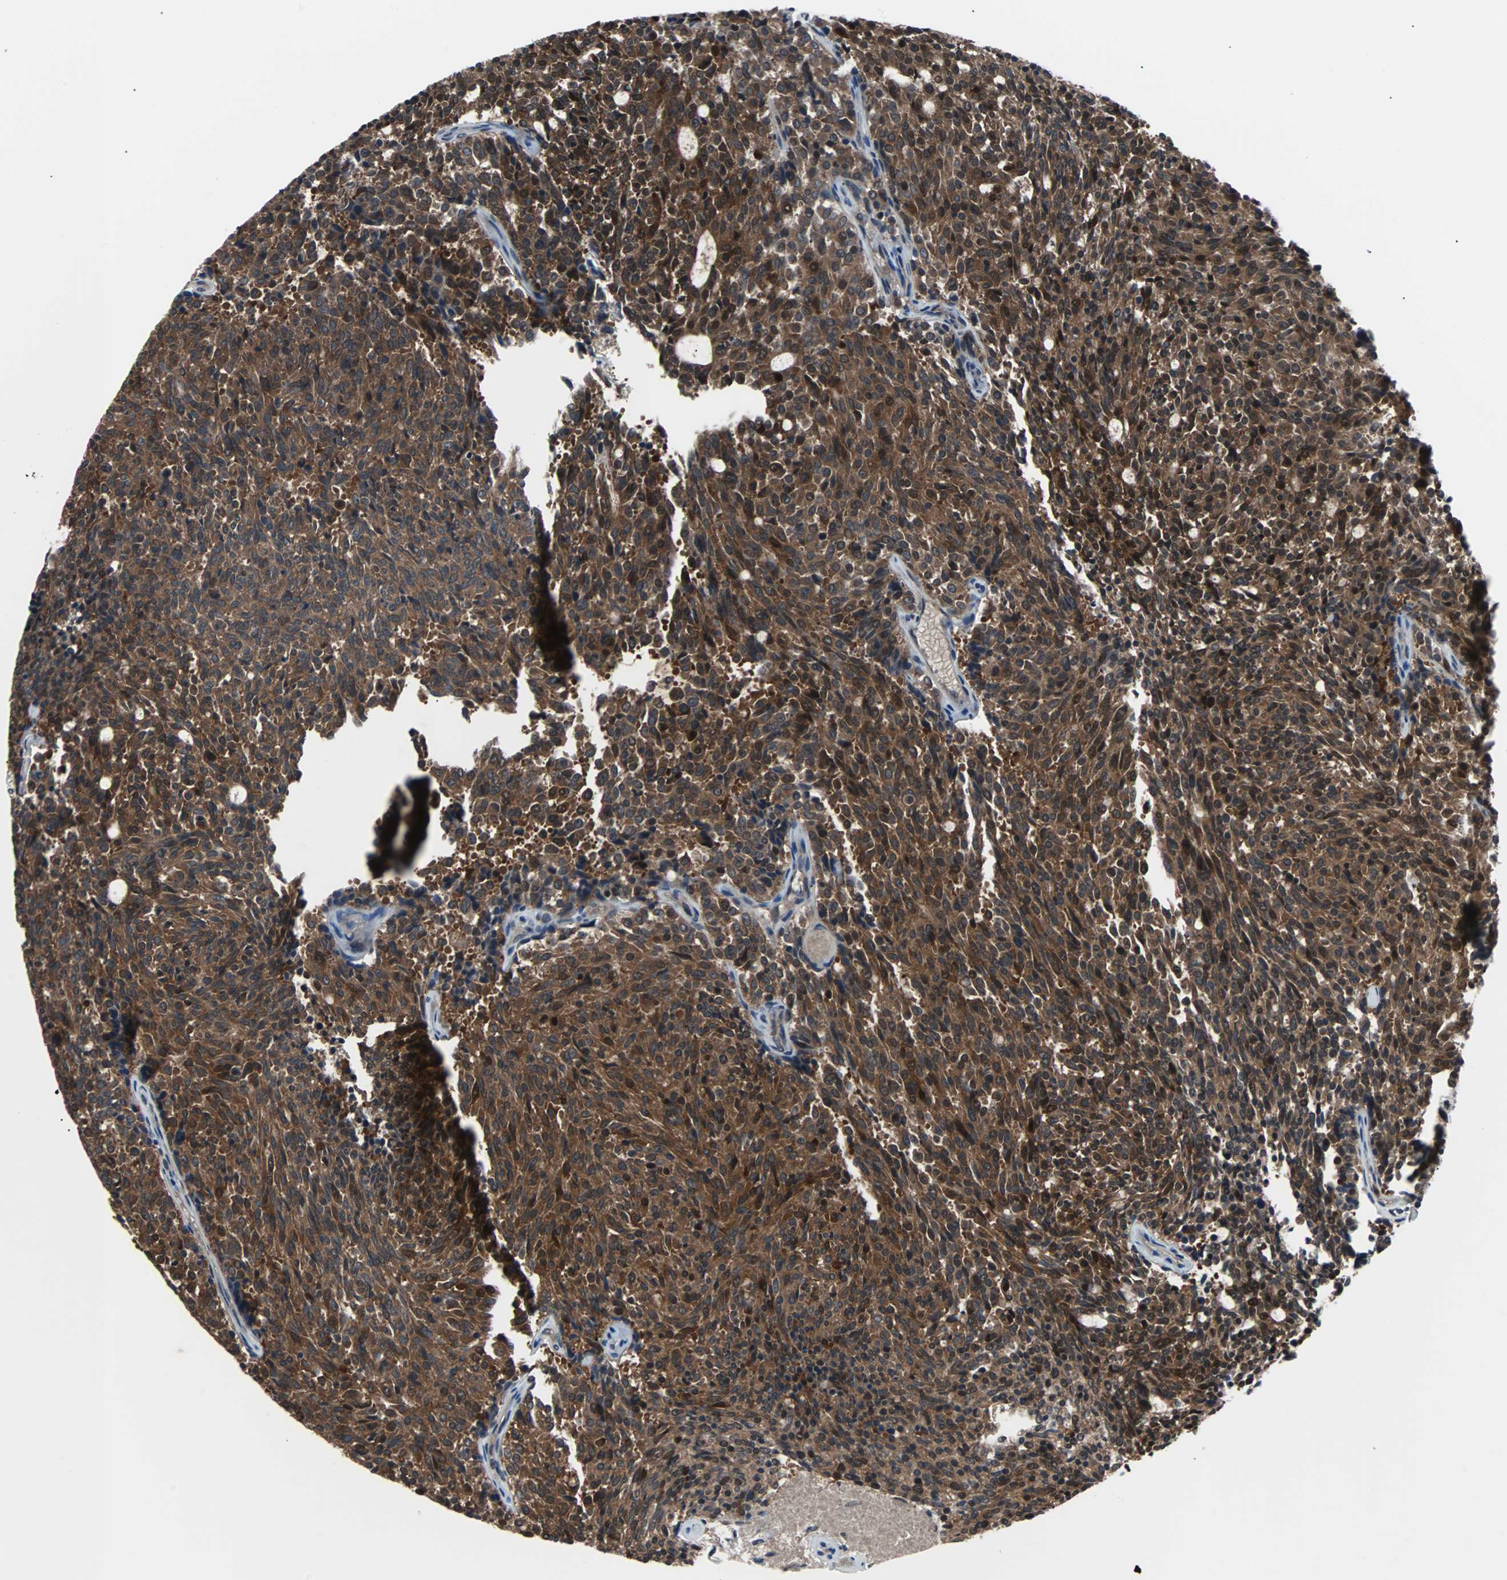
{"staining": {"intensity": "moderate", "quantity": ">75%", "location": "cytoplasmic/membranous,nuclear"}, "tissue": "carcinoid", "cell_type": "Tumor cells", "image_type": "cancer", "snomed": [{"axis": "morphology", "description": "Carcinoid, malignant, NOS"}, {"axis": "topography", "description": "Pancreas"}], "caption": "Immunohistochemistry of malignant carcinoid shows medium levels of moderate cytoplasmic/membranous and nuclear positivity in about >75% of tumor cells.", "gene": "PAK1", "patient": {"sex": "female", "age": 54}}